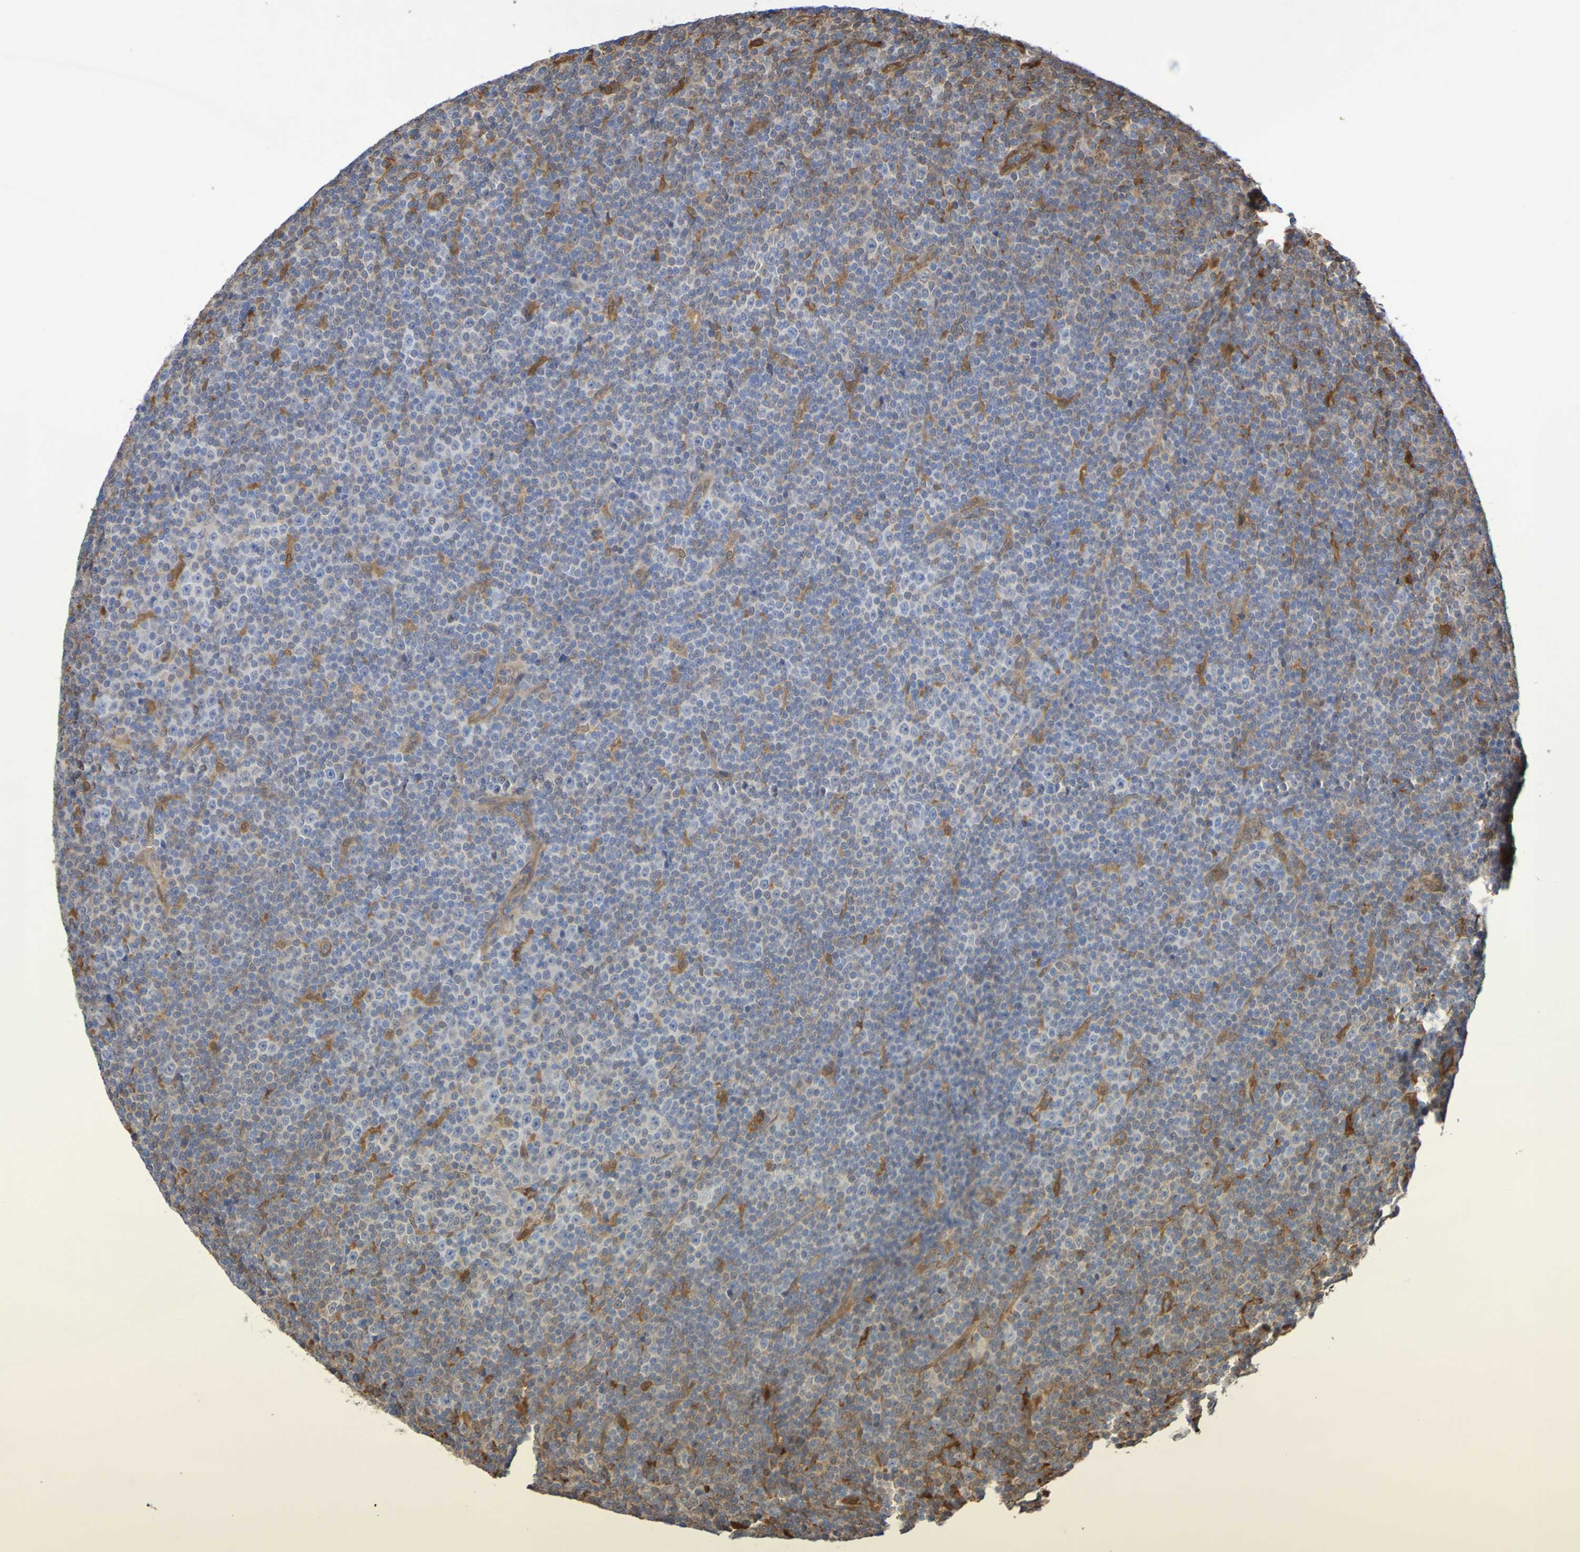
{"staining": {"intensity": "weak", "quantity": "<25%", "location": "cytoplasmic/membranous"}, "tissue": "lymphoma", "cell_type": "Tumor cells", "image_type": "cancer", "snomed": [{"axis": "morphology", "description": "Malignant lymphoma, non-Hodgkin's type, Low grade"}, {"axis": "topography", "description": "Lymph node"}], "caption": "Tumor cells show no significant protein expression in low-grade malignant lymphoma, non-Hodgkin's type.", "gene": "SERPINB6", "patient": {"sex": "female", "age": 67}}